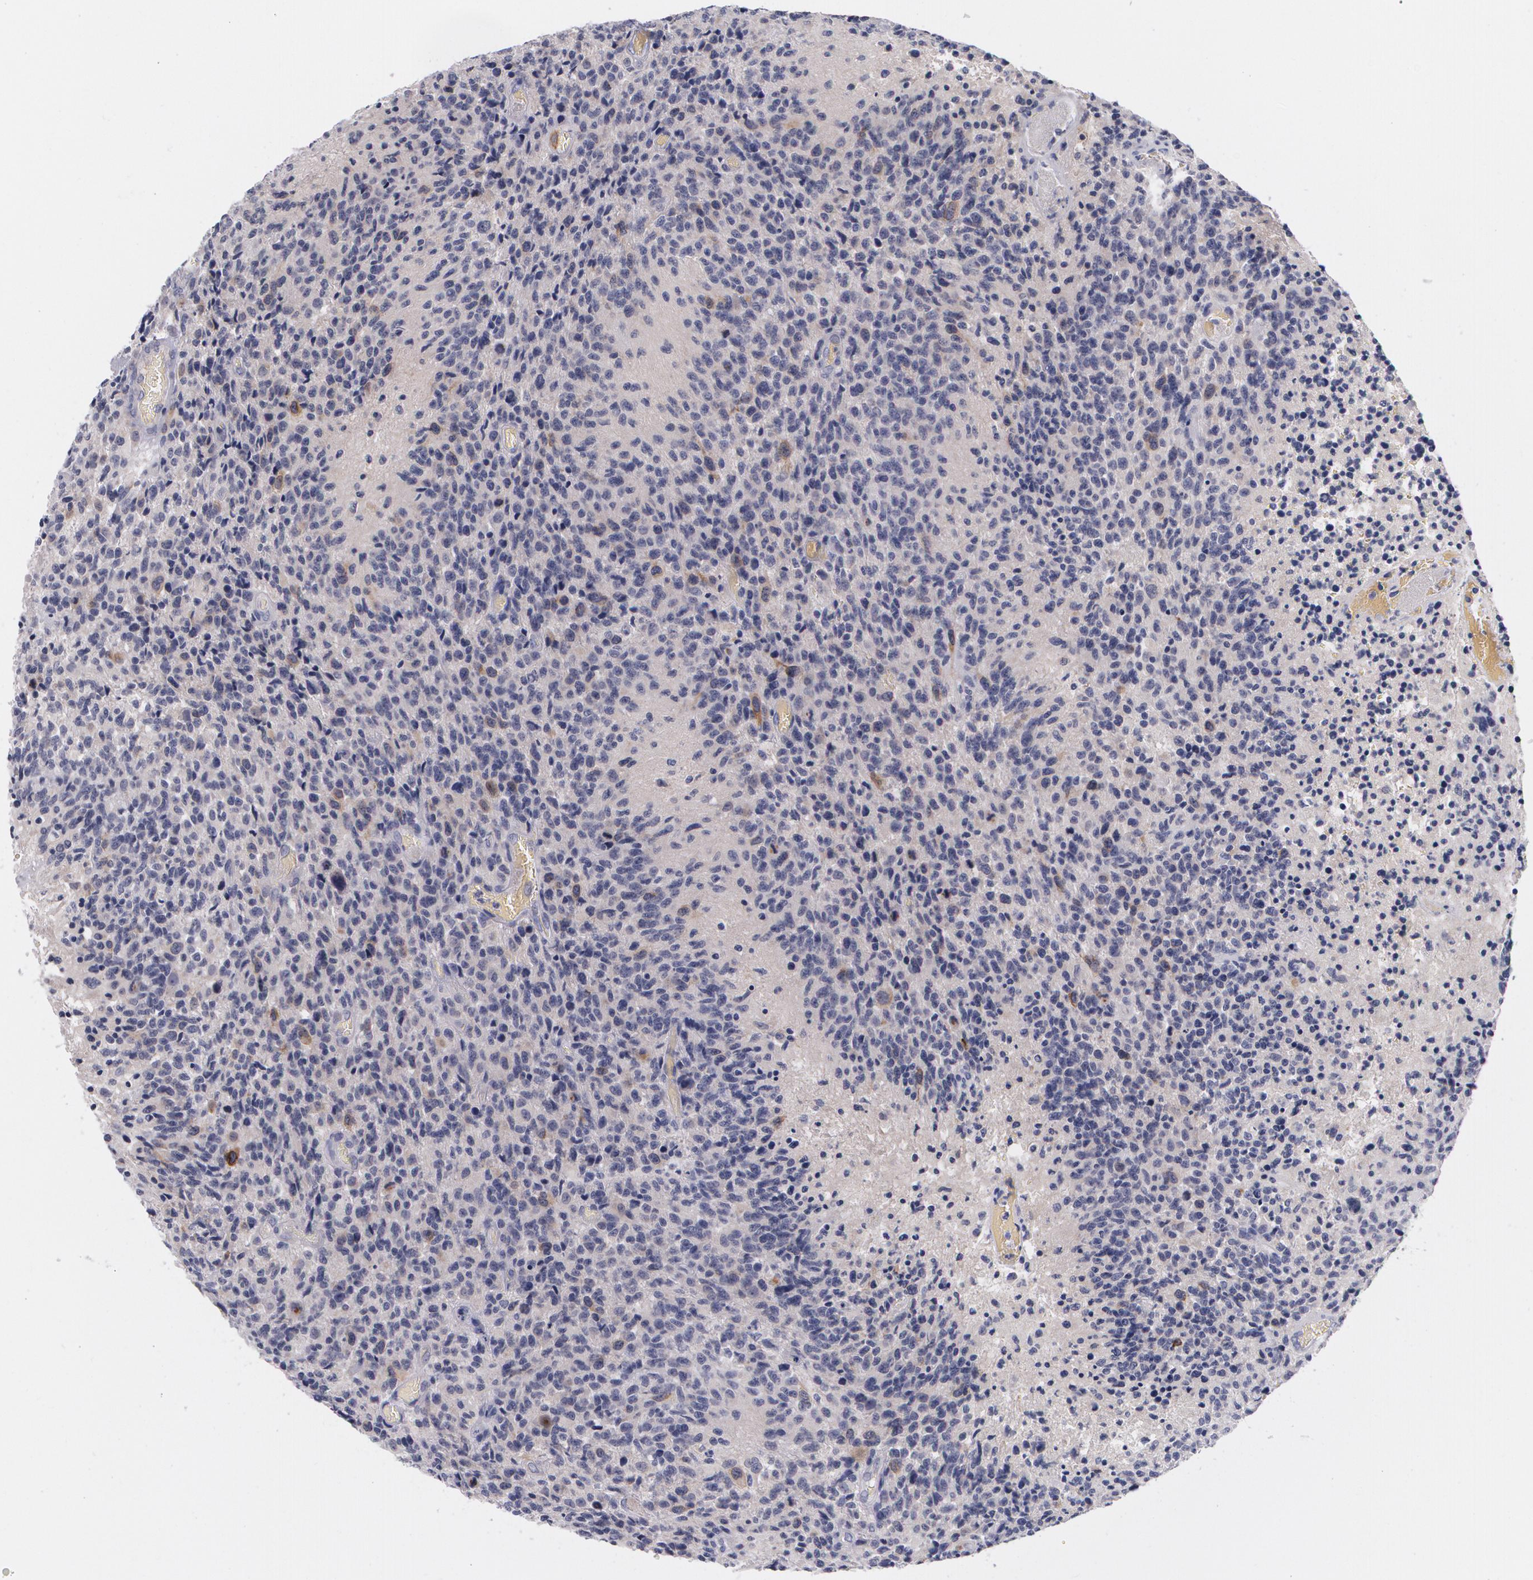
{"staining": {"intensity": "moderate", "quantity": "<25%", "location": "cytoplasmic/membranous"}, "tissue": "glioma", "cell_type": "Tumor cells", "image_type": "cancer", "snomed": [{"axis": "morphology", "description": "Glioma, malignant, High grade"}, {"axis": "topography", "description": "Brain"}], "caption": "Glioma tissue displays moderate cytoplasmic/membranous expression in about <25% of tumor cells", "gene": "HMMR", "patient": {"sex": "male", "age": 36}}